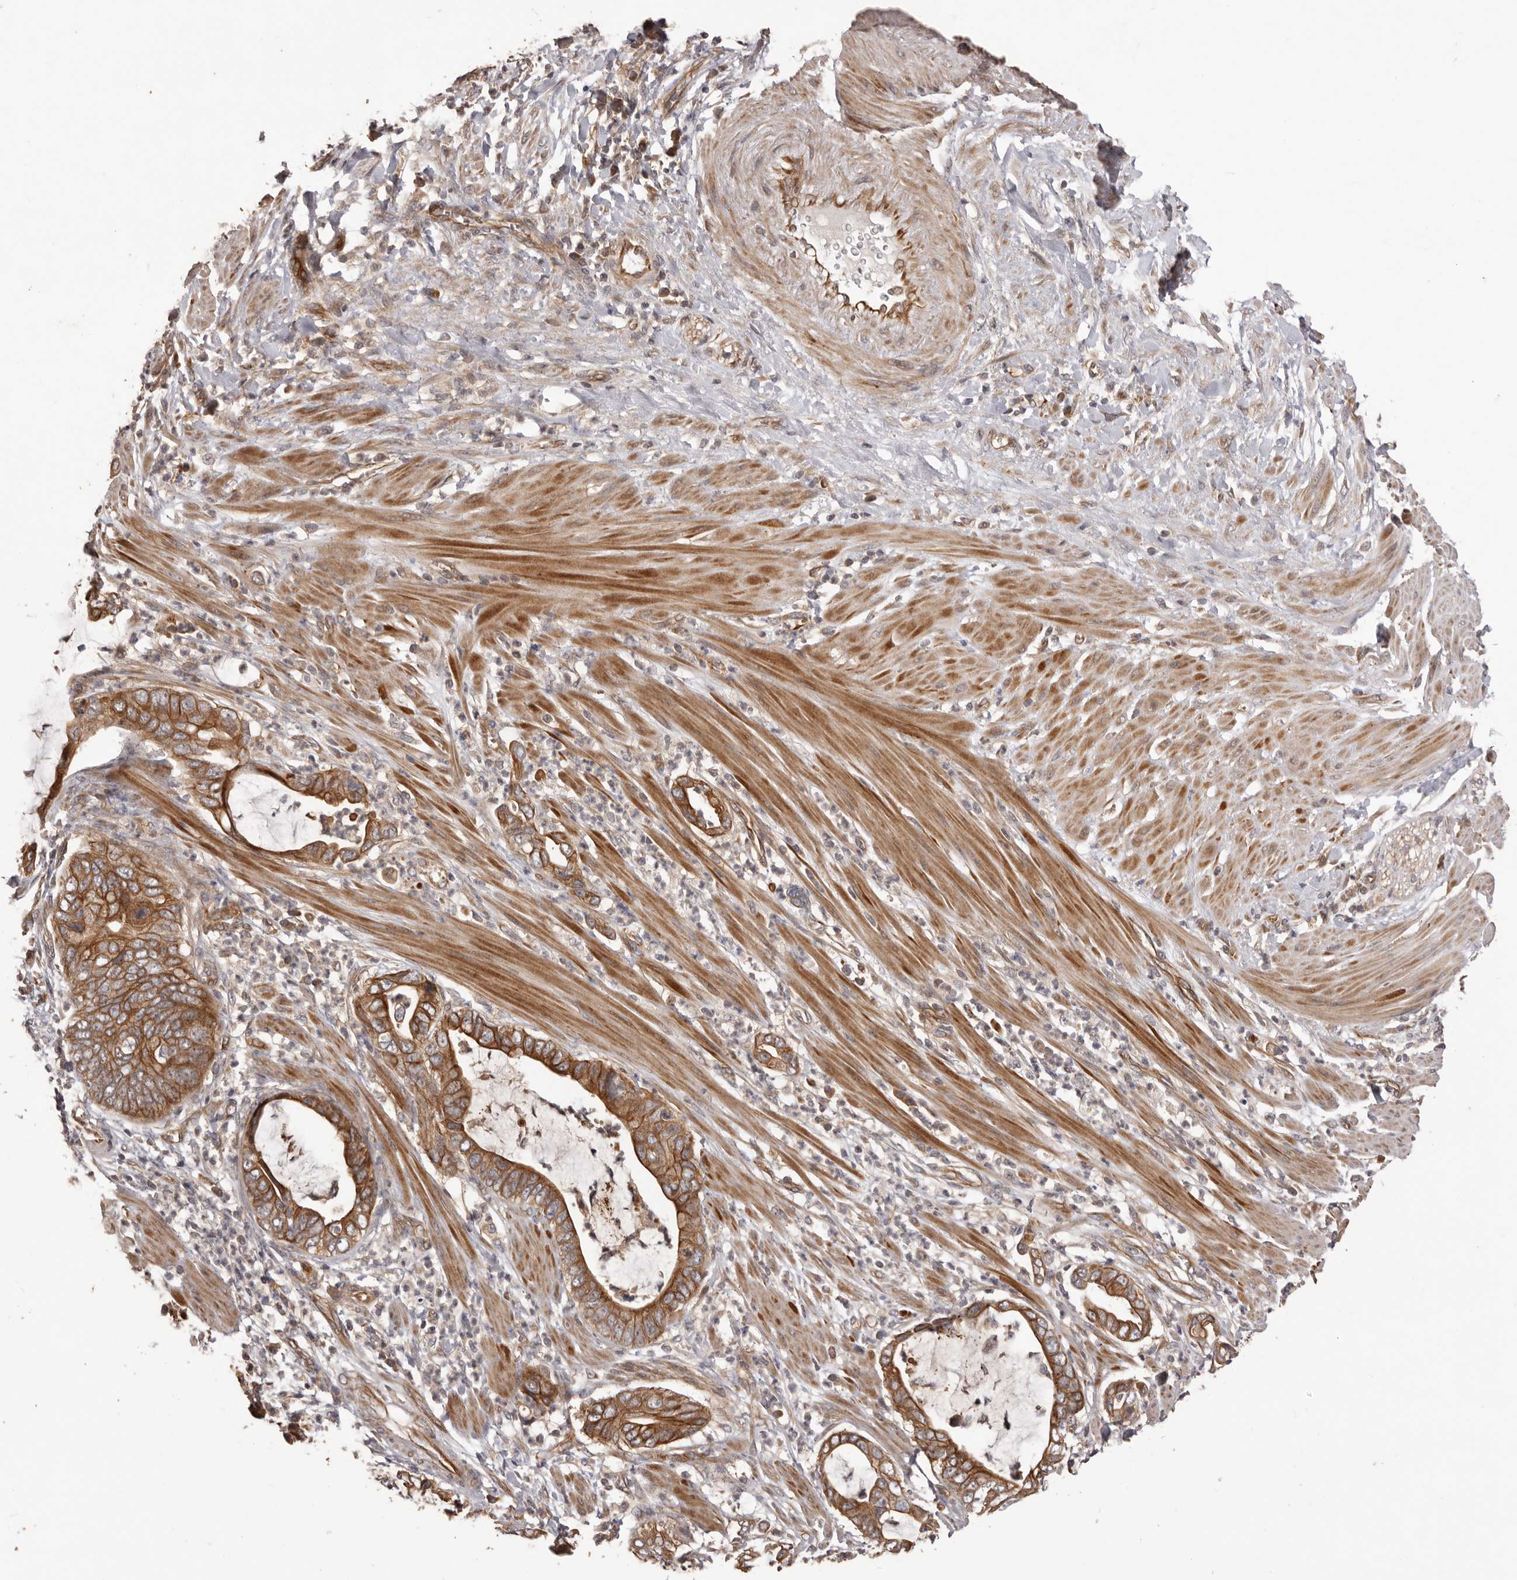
{"staining": {"intensity": "strong", "quantity": ">75%", "location": "cytoplasmic/membranous"}, "tissue": "pancreatic cancer", "cell_type": "Tumor cells", "image_type": "cancer", "snomed": [{"axis": "morphology", "description": "Adenocarcinoma, NOS"}, {"axis": "topography", "description": "Pancreas"}], "caption": "Approximately >75% of tumor cells in human pancreatic cancer (adenocarcinoma) show strong cytoplasmic/membranous protein staining as visualized by brown immunohistochemical staining.", "gene": "QRSL1", "patient": {"sex": "male", "age": 75}}